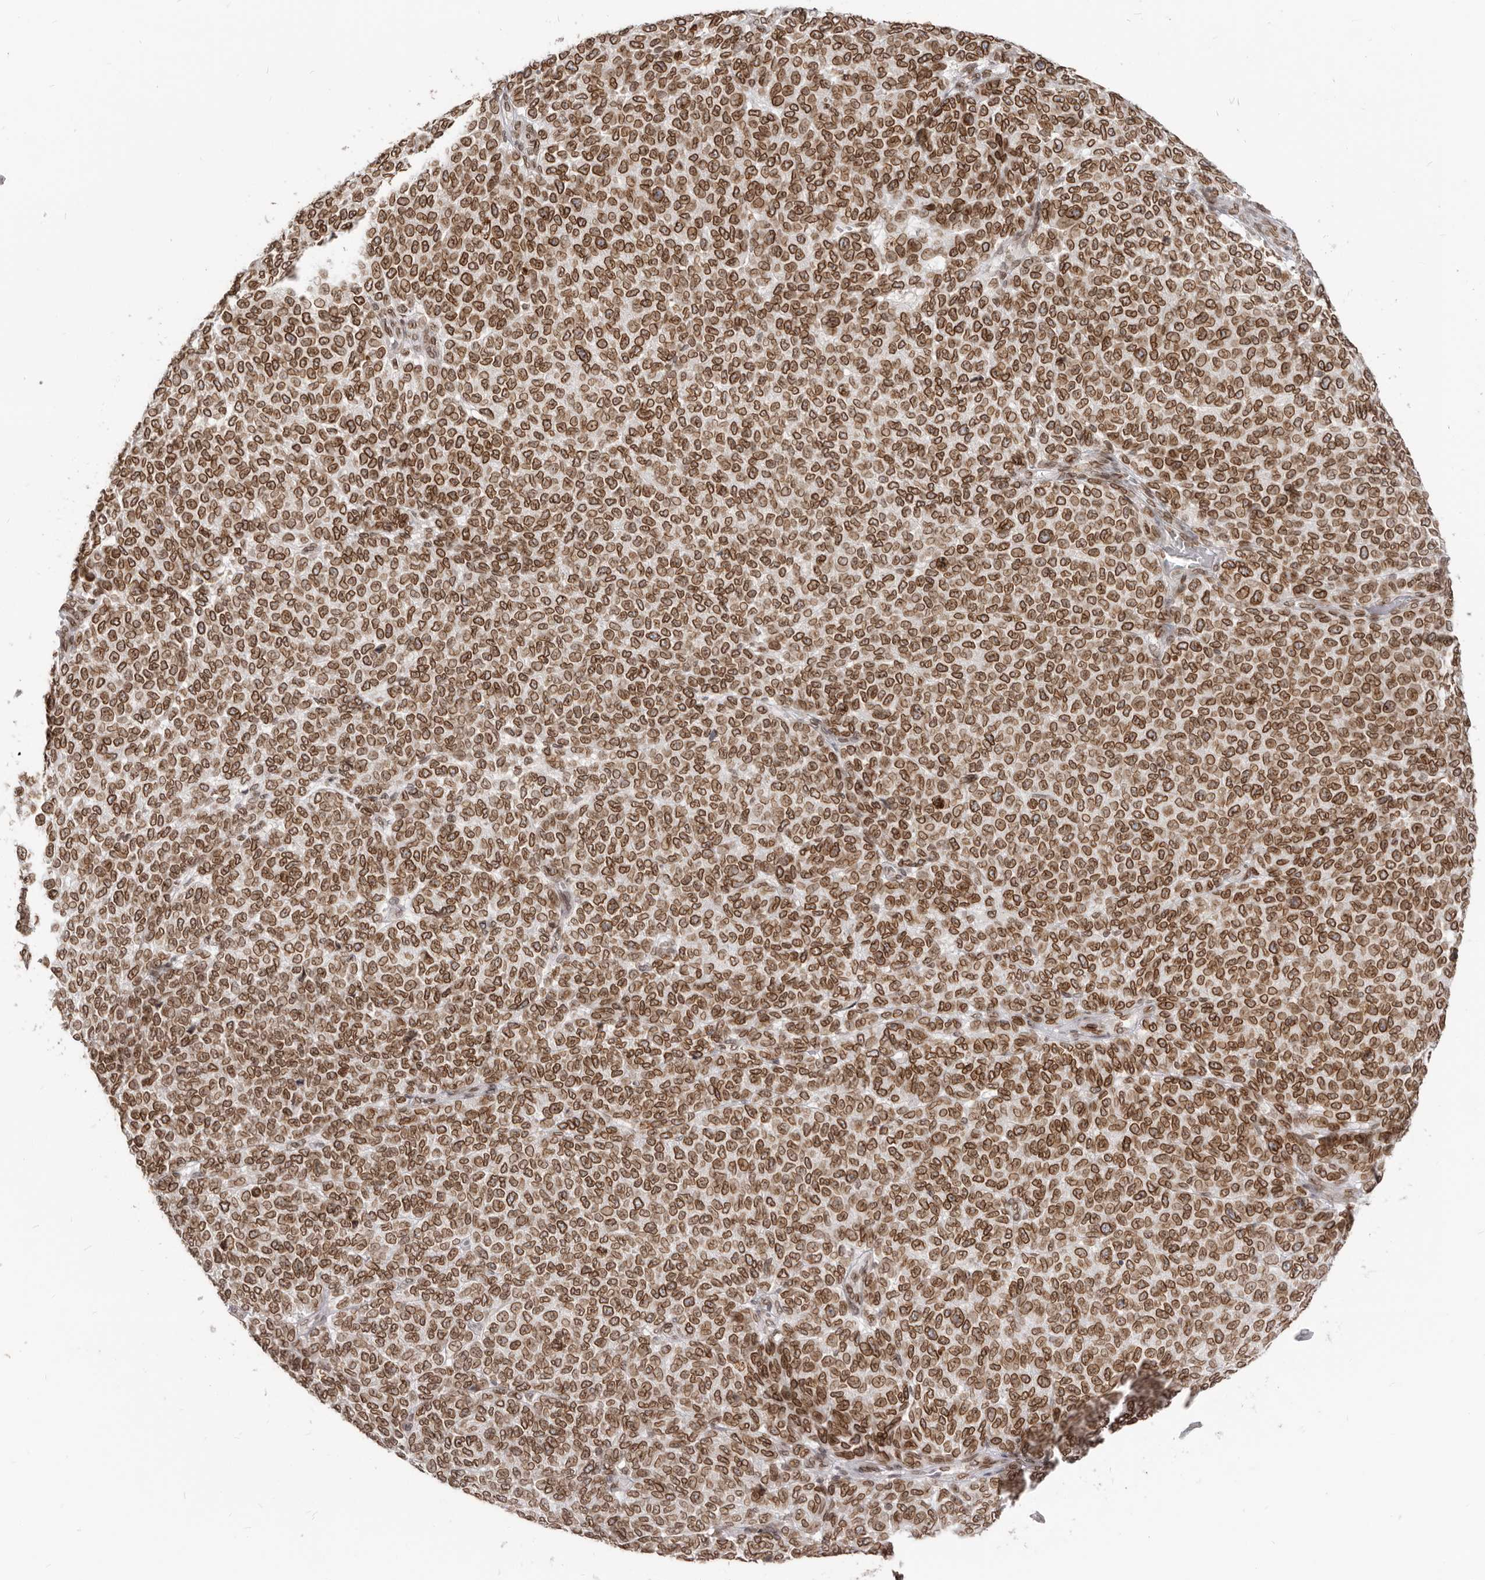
{"staining": {"intensity": "strong", "quantity": ">75%", "location": "cytoplasmic/membranous,nuclear"}, "tissue": "melanoma", "cell_type": "Tumor cells", "image_type": "cancer", "snomed": [{"axis": "morphology", "description": "Malignant melanoma, NOS"}, {"axis": "topography", "description": "Skin"}], "caption": "The immunohistochemical stain labels strong cytoplasmic/membranous and nuclear staining in tumor cells of melanoma tissue.", "gene": "NUP153", "patient": {"sex": "male", "age": 59}}